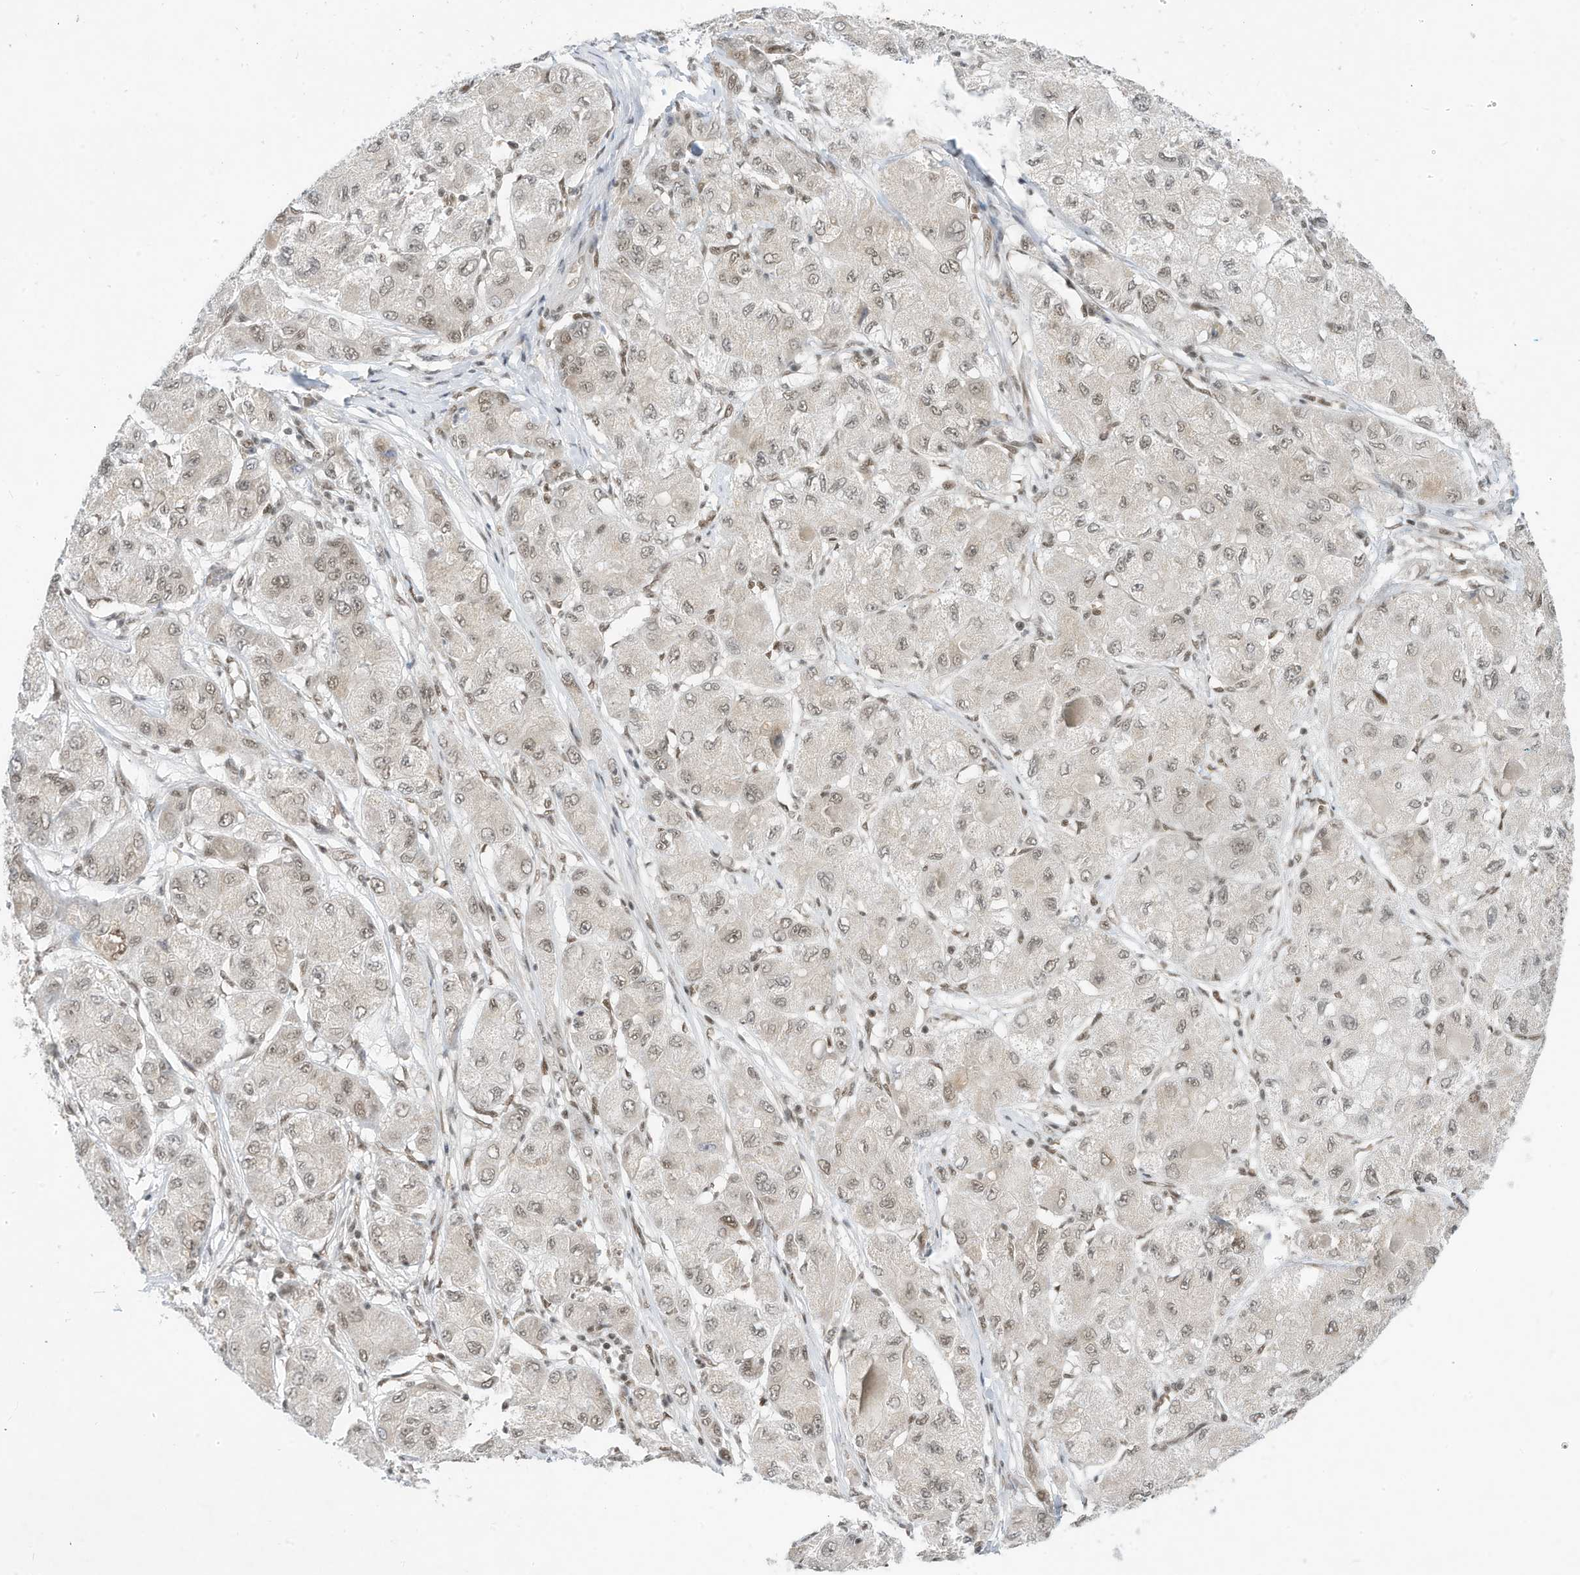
{"staining": {"intensity": "weak", "quantity": "<25%", "location": "nuclear"}, "tissue": "liver cancer", "cell_type": "Tumor cells", "image_type": "cancer", "snomed": [{"axis": "morphology", "description": "Carcinoma, Hepatocellular, NOS"}, {"axis": "topography", "description": "Liver"}], "caption": "High magnification brightfield microscopy of liver hepatocellular carcinoma stained with DAB (brown) and counterstained with hematoxylin (blue): tumor cells show no significant staining. (DAB (3,3'-diaminobenzidine) IHC with hematoxylin counter stain).", "gene": "AURKAIP1", "patient": {"sex": "male", "age": 80}}